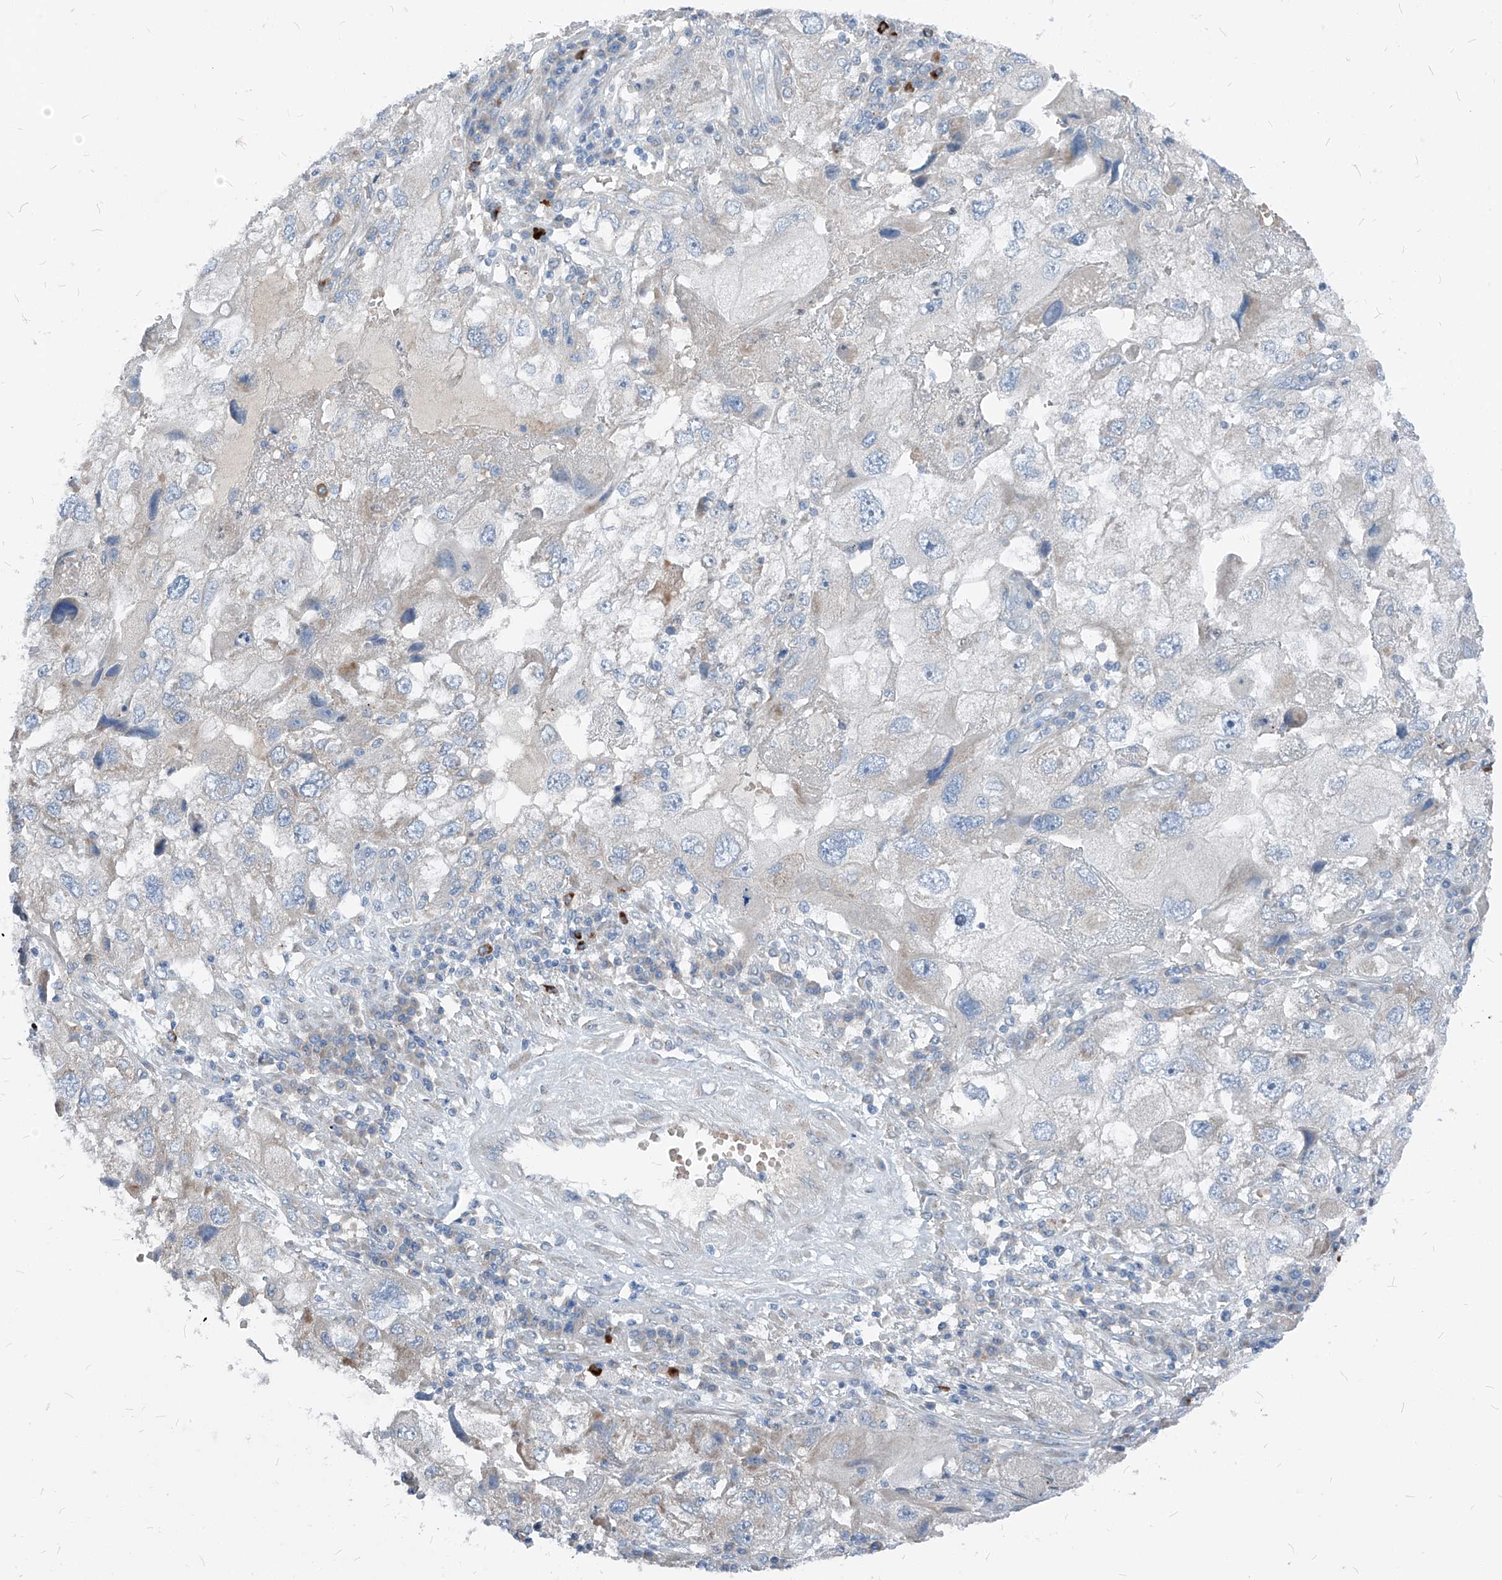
{"staining": {"intensity": "negative", "quantity": "none", "location": "none"}, "tissue": "endometrial cancer", "cell_type": "Tumor cells", "image_type": "cancer", "snomed": [{"axis": "morphology", "description": "Adenocarcinoma, NOS"}, {"axis": "topography", "description": "Endometrium"}], "caption": "Immunohistochemistry (IHC) image of neoplastic tissue: endometrial adenocarcinoma stained with DAB reveals no significant protein expression in tumor cells.", "gene": "CHMP2B", "patient": {"sex": "female", "age": 49}}